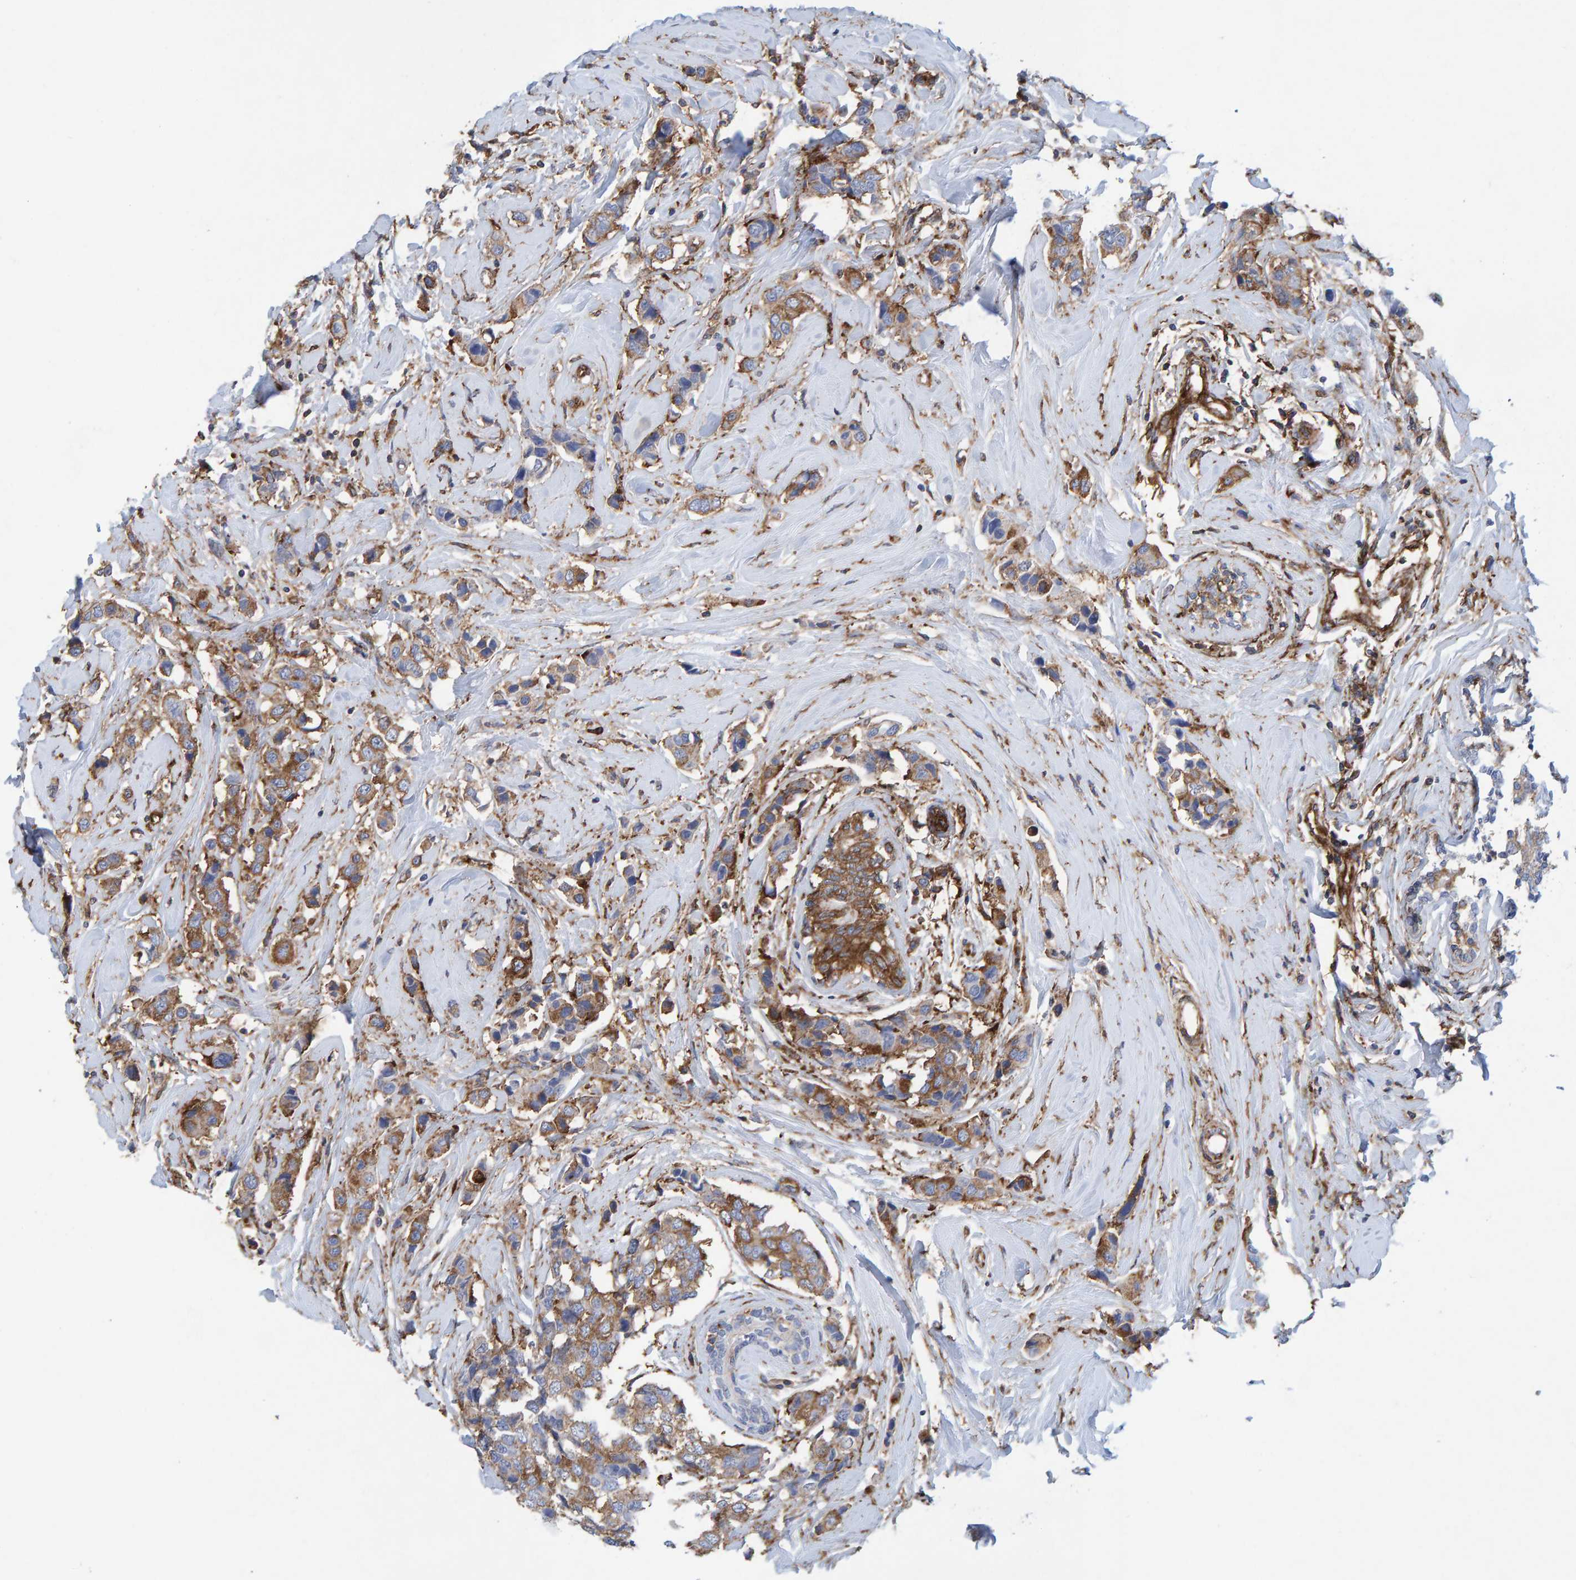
{"staining": {"intensity": "moderate", "quantity": "25%-75%", "location": "cytoplasmic/membranous"}, "tissue": "breast cancer", "cell_type": "Tumor cells", "image_type": "cancer", "snomed": [{"axis": "morphology", "description": "Normal tissue, NOS"}, {"axis": "morphology", "description": "Duct carcinoma"}, {"axis": "topography", "description": "Breast"}], "caption": "Breast intraductal carcinoma stained with a protein marker displays moderate staining in tumor cells.", "gene": "MVP", "patient": {"sex": "female", "age": 50}}